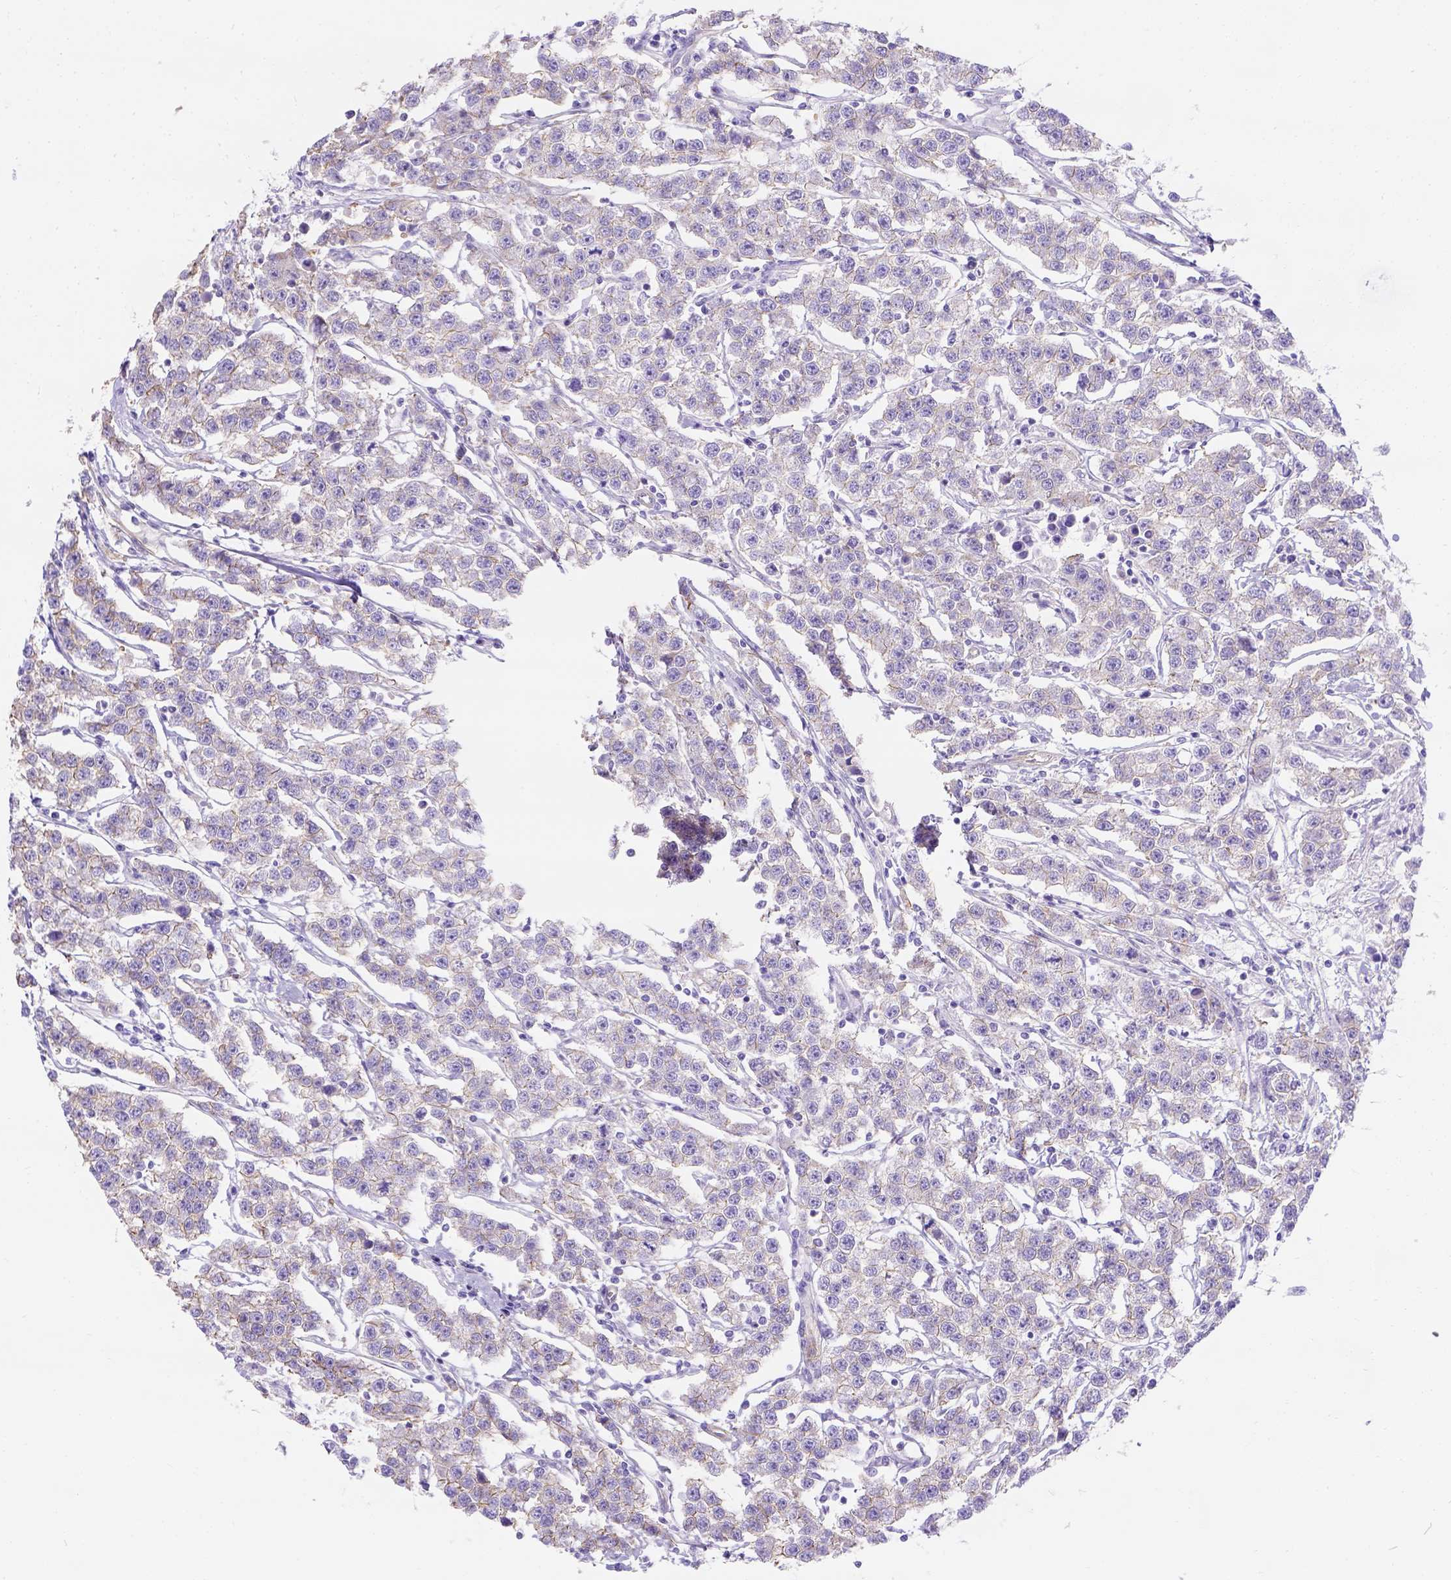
{"staining": {"intensity": "weak", "quantity": ">75%", "location": "cytoplasmic/membranous"}, "tissue": "testis cancer", "cell_type": "Tumor cells", "image_type": "cancer", "snomed": [{"axis": "morphology", "description": "Seminoma, NOS"}, {"axis": "topography", "description": "Testis"}], "caption": "This histopathology image exhibits IHC staining of testis cancer, with low weak cytoplasmic/membranous expression in about >75% of tumor cells.", "gene": "PHF7", "patient": {"sex": "male", "age": 59}}